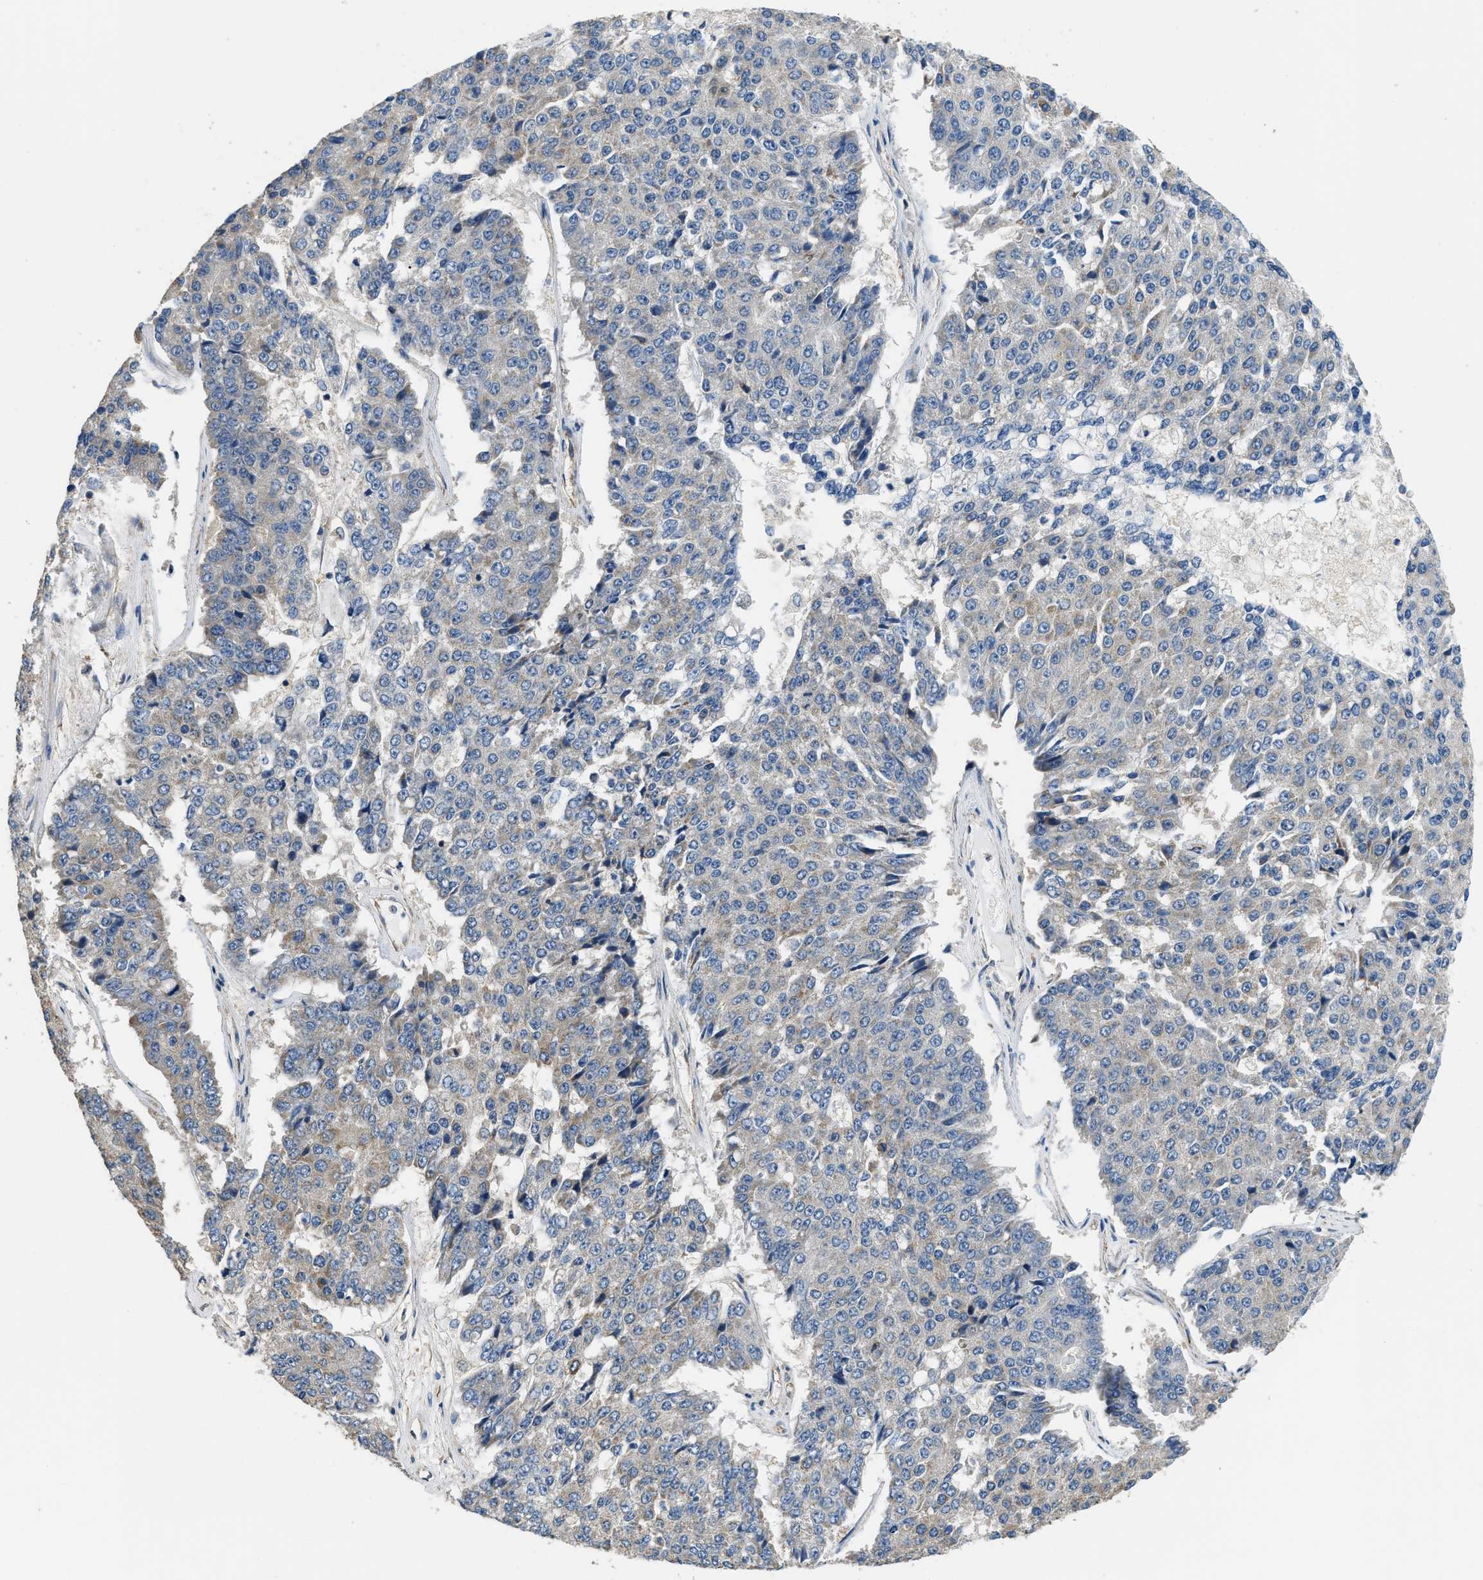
{"staining": {"intensity": "weak", "quantity": "<25%", "location": "cytoplasmic/membranous"}, "tissue": "pancreatic cancer", "cell_type": "Tumor cells", "image_type": "cancer", "snomed": [{"axis": "morphology", "description": "Adenocarcinoma, NOS"}, {"axis": "topography", "description": "Pancreas"}], "caption": "High power microscopy photomicrograph of an immunohistochemistry (IHC) image of pancreatic cancer (adenocarcinoma), revealing no significant expression in tumor cells.", "gene": "SSH2", "patient": {"sex": "male", "age": 50}}